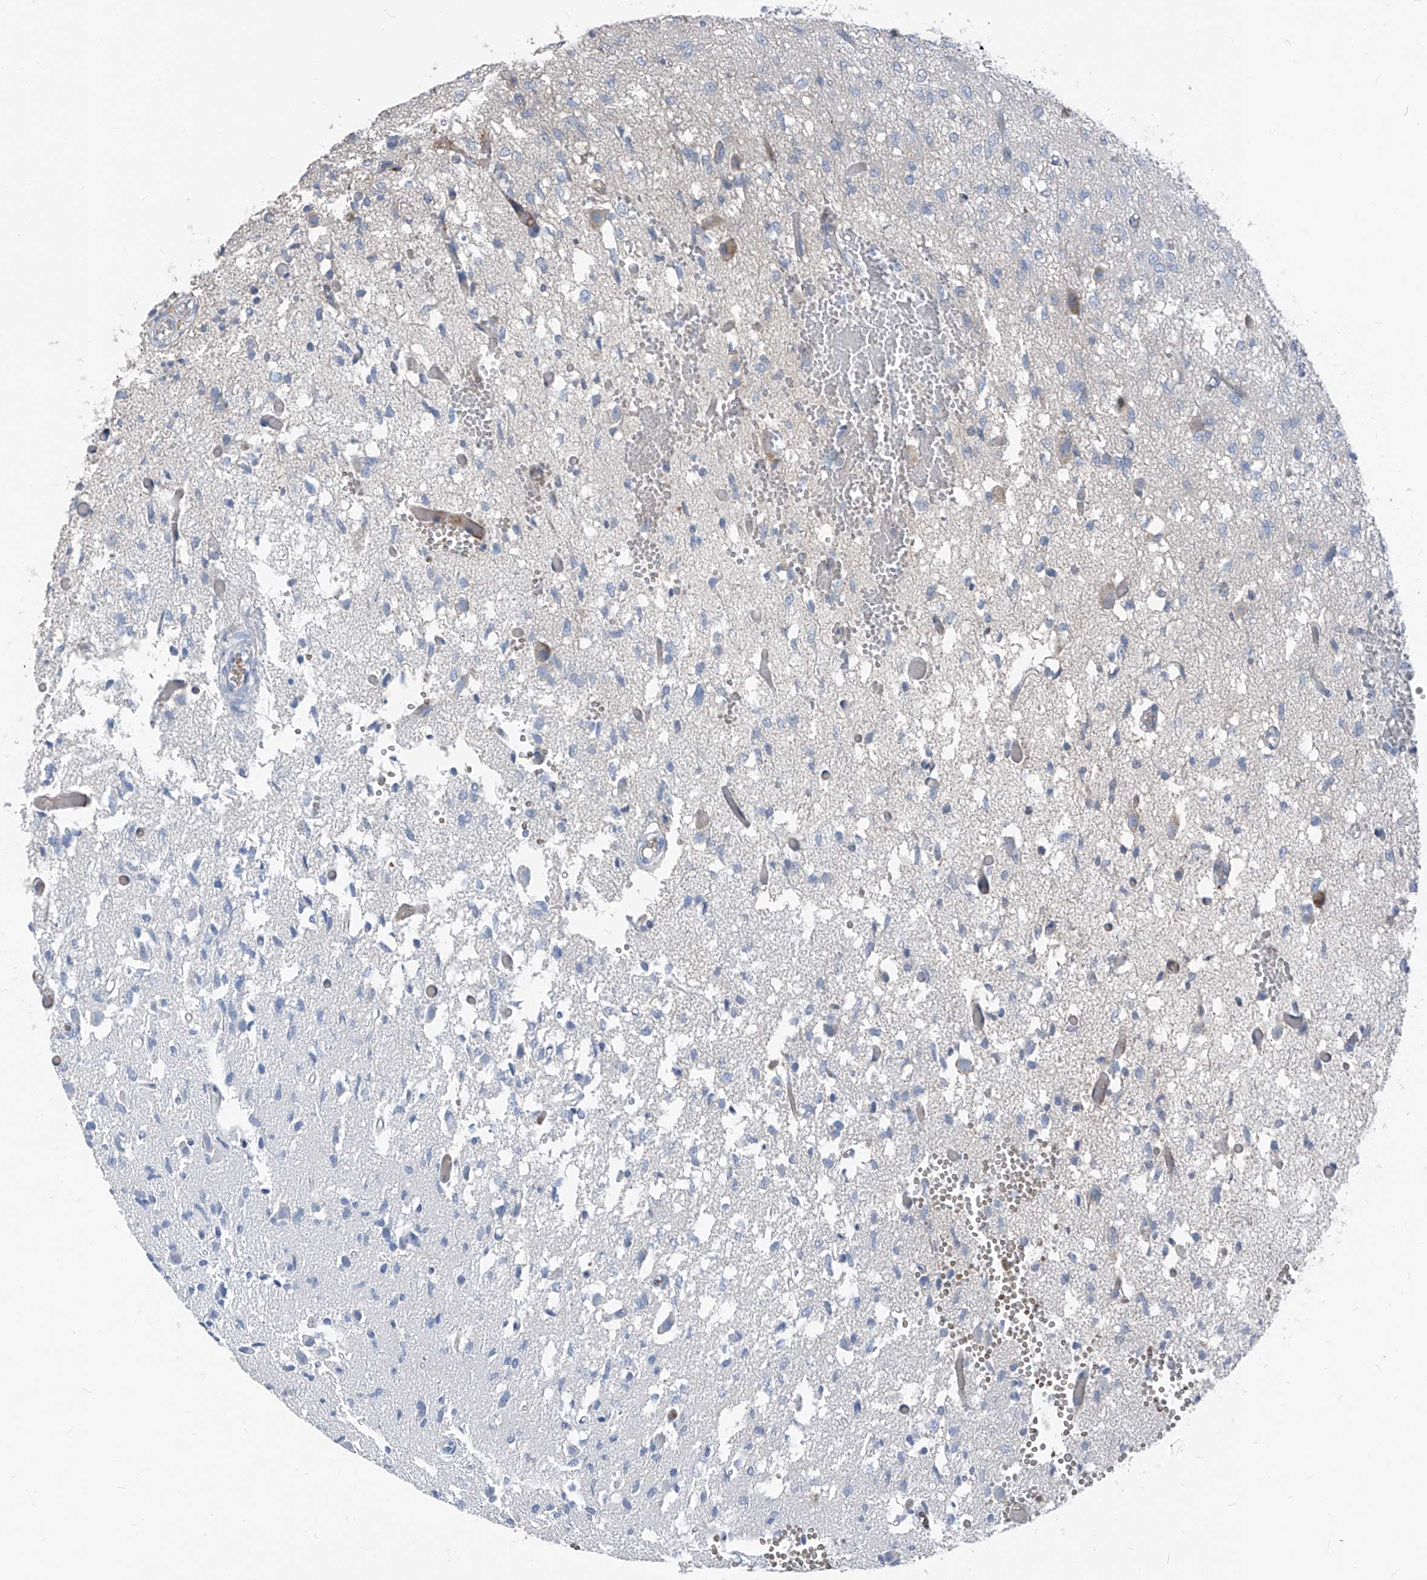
{"staining": {"intensity": "negative", "quantity": "none", "location": "none"}, "tissue": "glioma", "cell_type": "Tumor cells", "image_type": "cancer", "snomed": [{"axis": "morphology", "description": "Glioma, malignant, High grade"}, {"axis": "topography", "description": "Brain"}], "caption": "Protein analysis of malignant high-grade glioma displays no significant staining in tumor cells.", "gene": "IFI27", "patient": {"sex": "female", "age": 59}}